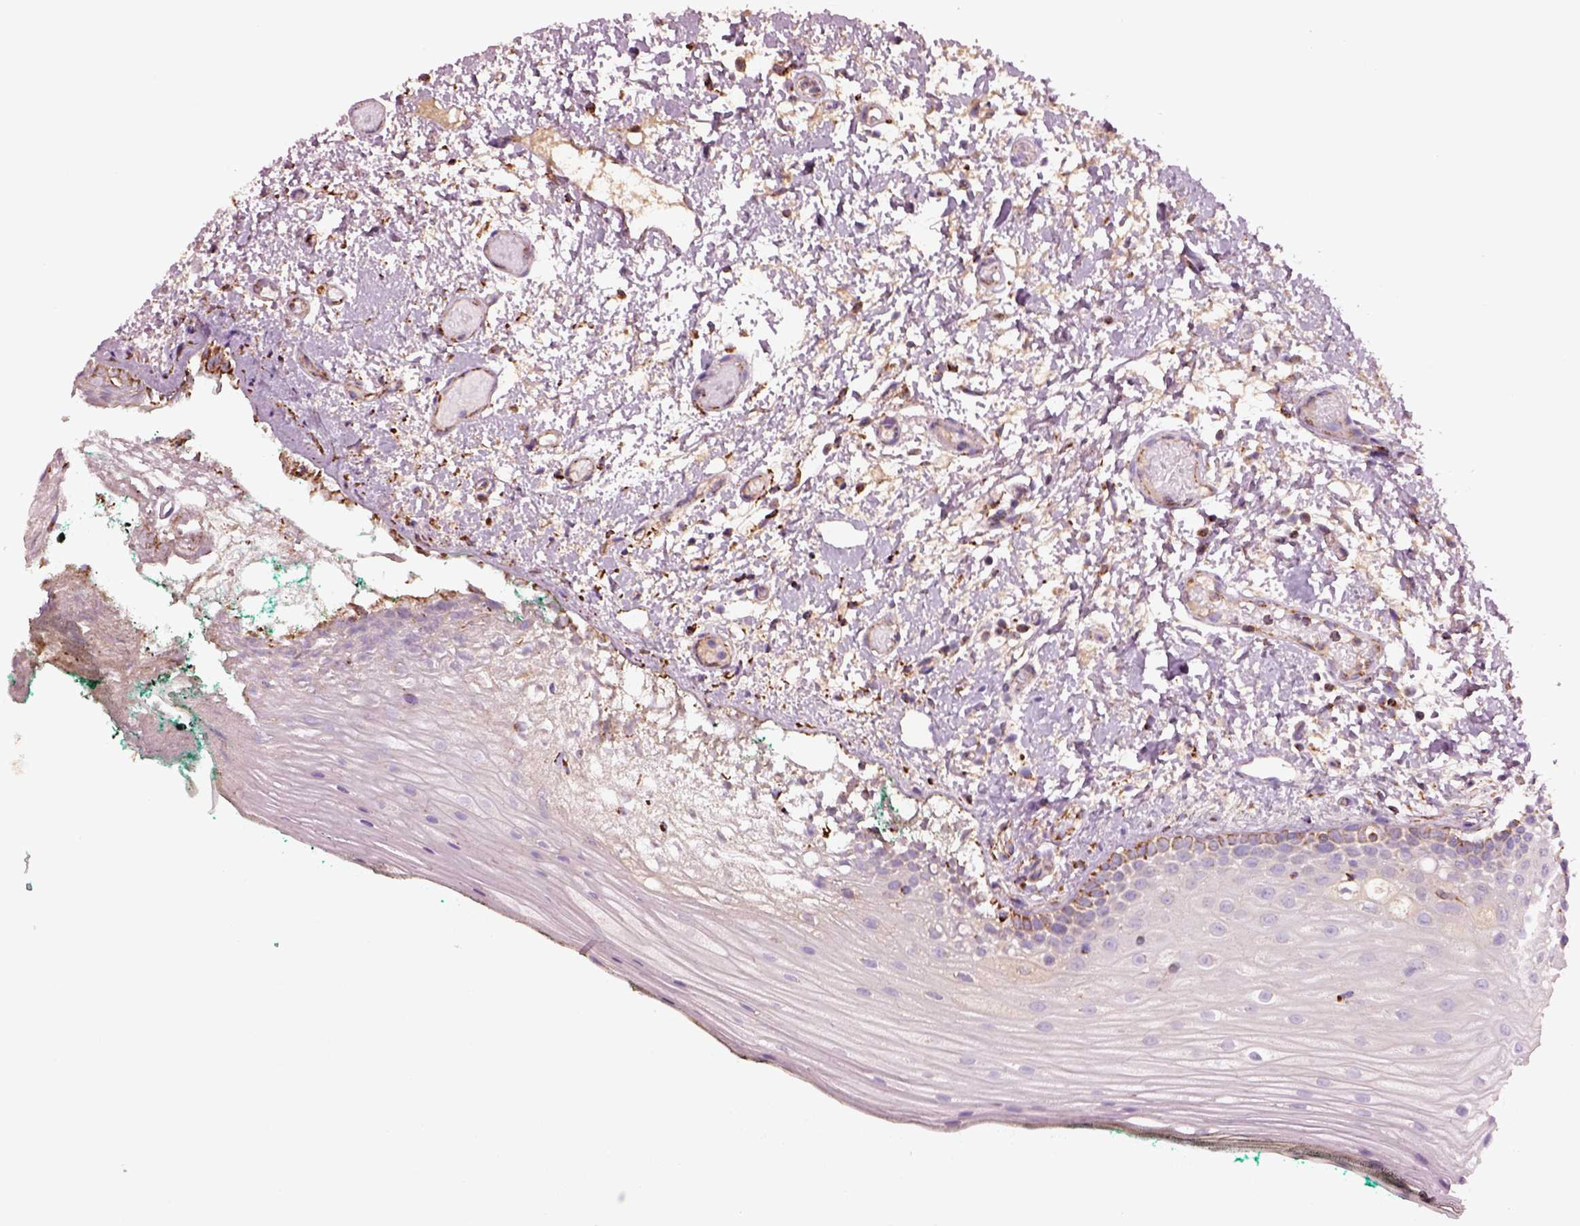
{"staining": {"intensity": "strong", "quantity": "<25%", "location": "cytoplasmic/membranous"}, "tissue": "oral mucosa", "cell_type": "Squamous epithelial cells", "image_type": "normal", "snomed": [{"axis": "morphology", "description": "Normal tissue, NOS"}, {"axis": "topography", "description": "Oral tissue"}], "caption": "Benign oral mucosa was stained to show a protein in brown. There is medium levels of strong cytoplasmic/membranous positivity in about <25% of squamous epithelial cells. (brown staining indicates protein expression, while blue staining denotes nuclei).", "gene": "SLC25A24", "patient": {"sex": "female", "age": 83}}